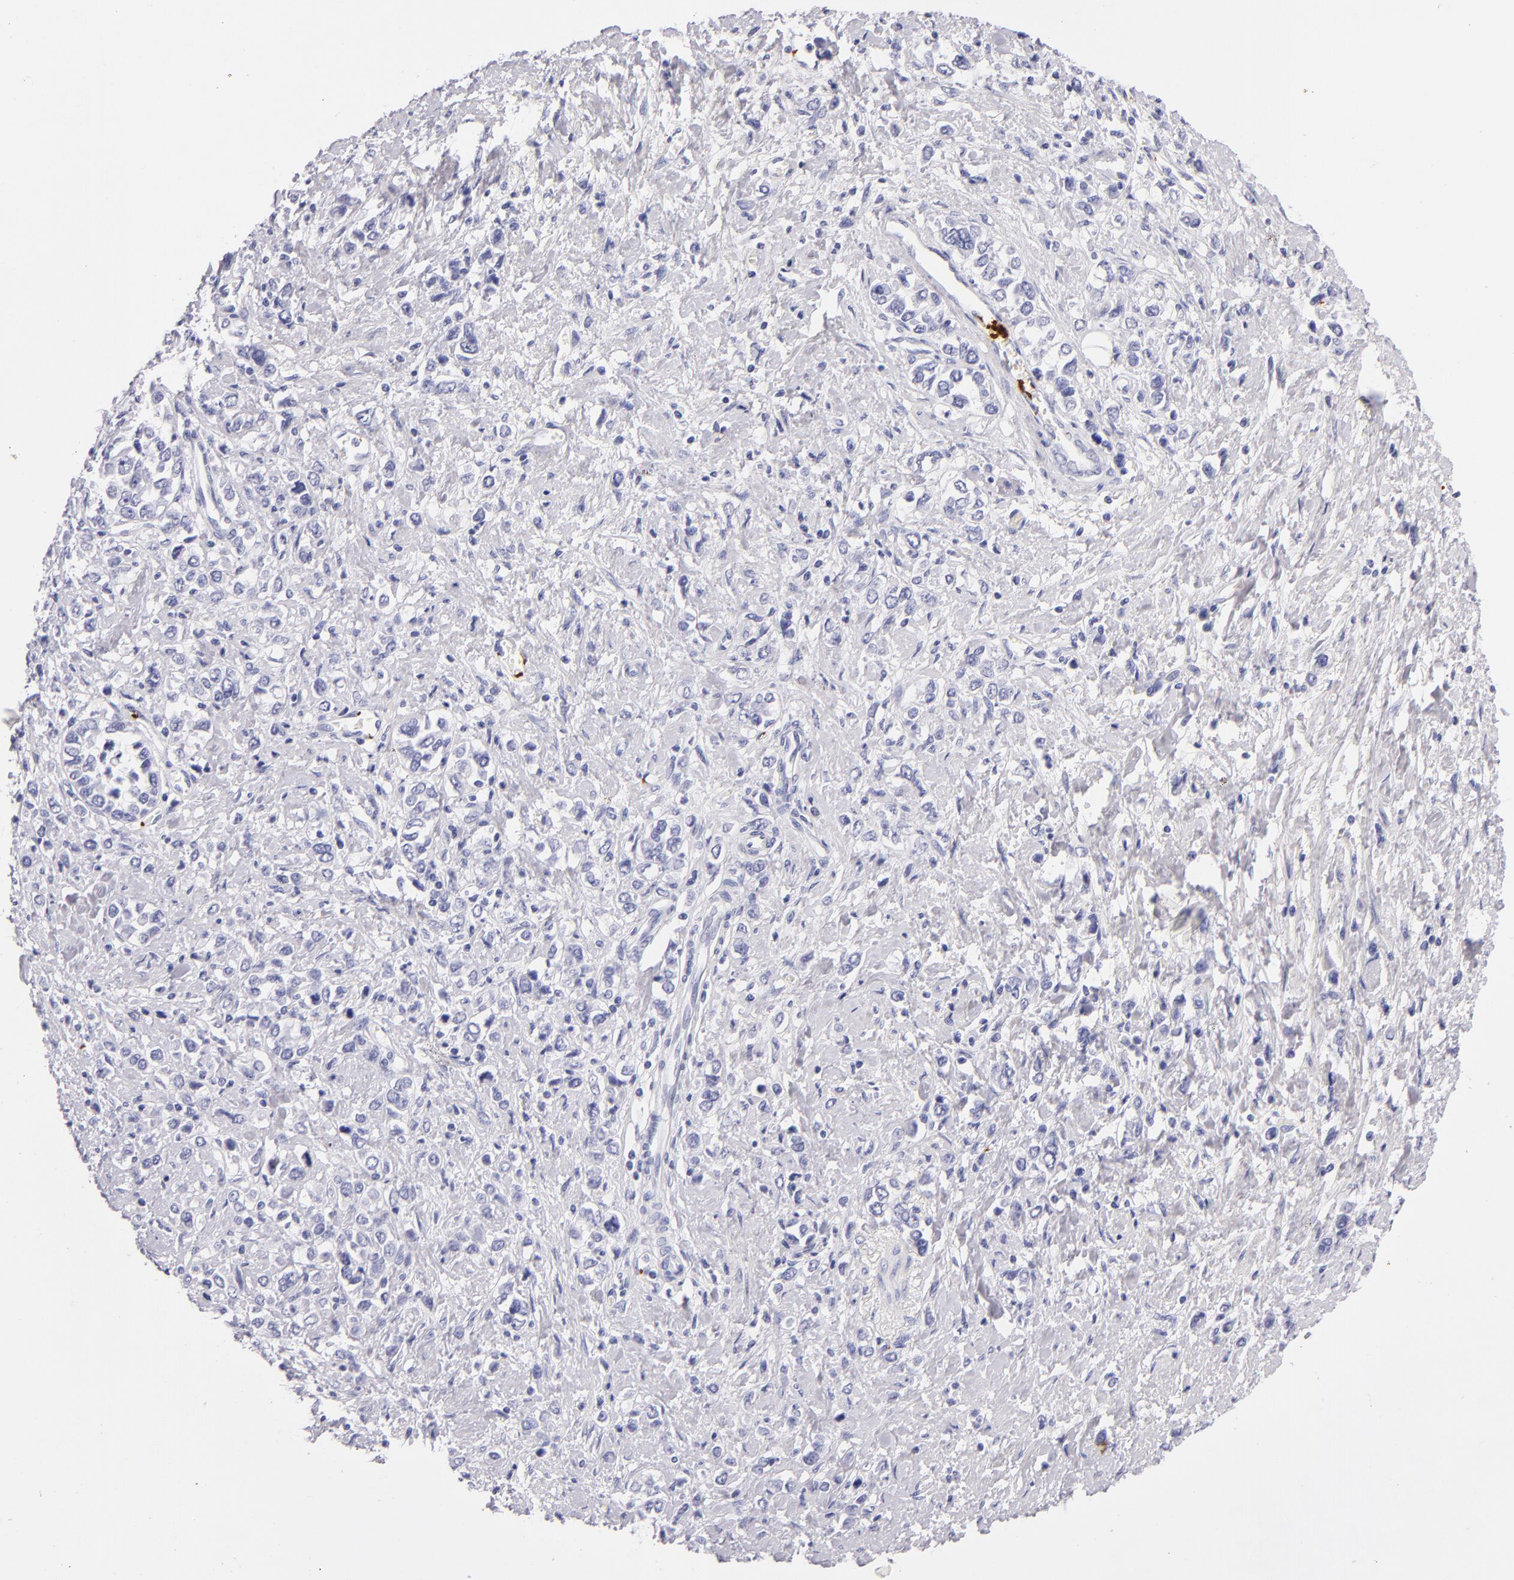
{"staining": {"intensity": "negative", "quantity": "none", "location": "none"}, "tissue": "stomach cancer", "cell_type": "Tumor cells", "image_type": "cancer", "snomed": [{"axis": "morphology", "description": "Adenocarcinoma, NOS"}, {"axis": "topography", "description": "Stomach, upper"}], "caption": "An immunohistochemistry histopathology image of stomach cancer (adenocarcinoma) is shown. There is no staining in tumor cells of stomach cancer (adenocarcinoma).", "gene": "GP1BA", "patient": {"sex": "male", "age": 76}}